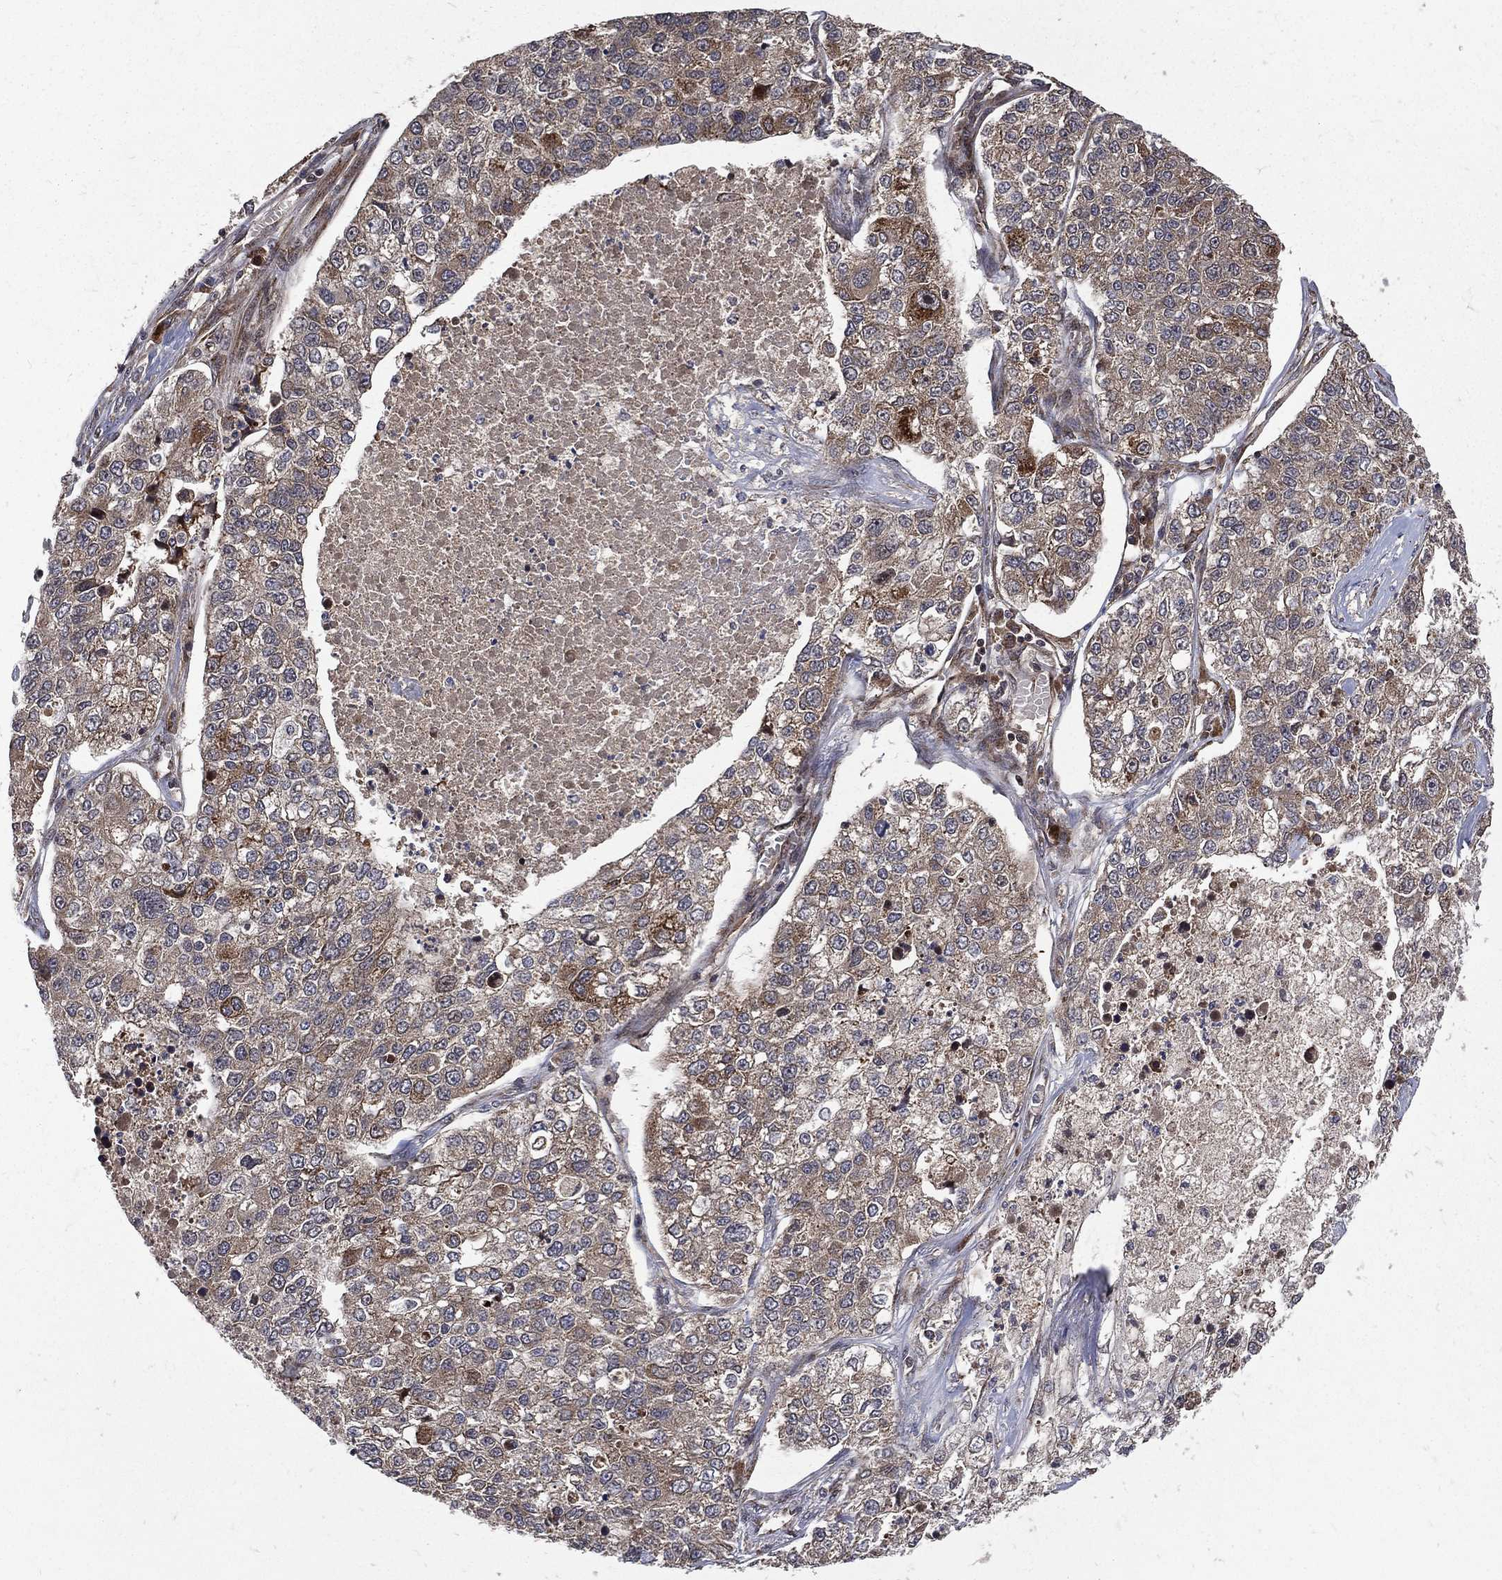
{"staining": {"intensity": "moderate", "quantity": "25%-75%", "location": "cytoplasmic/membranous,nuclear"}, "tissue": "lung cancer", "cell_type": "Tumor cells", "image_type": "cancer", "snomed": [{"axis": "morphology", "description": "Adenocarcinoma, NOS"}, {"axis": "topography", "description": "Lung"}], "caption": "There is medium levels of moderate cytoplasmic/membranous and nuclear positivity in tumor cells of lung cancer, as demonstrated by immunohistochemical staining (brown color).", "gene": "RAB11FIP4", "patient": {"sex": "male", "age": 49}}